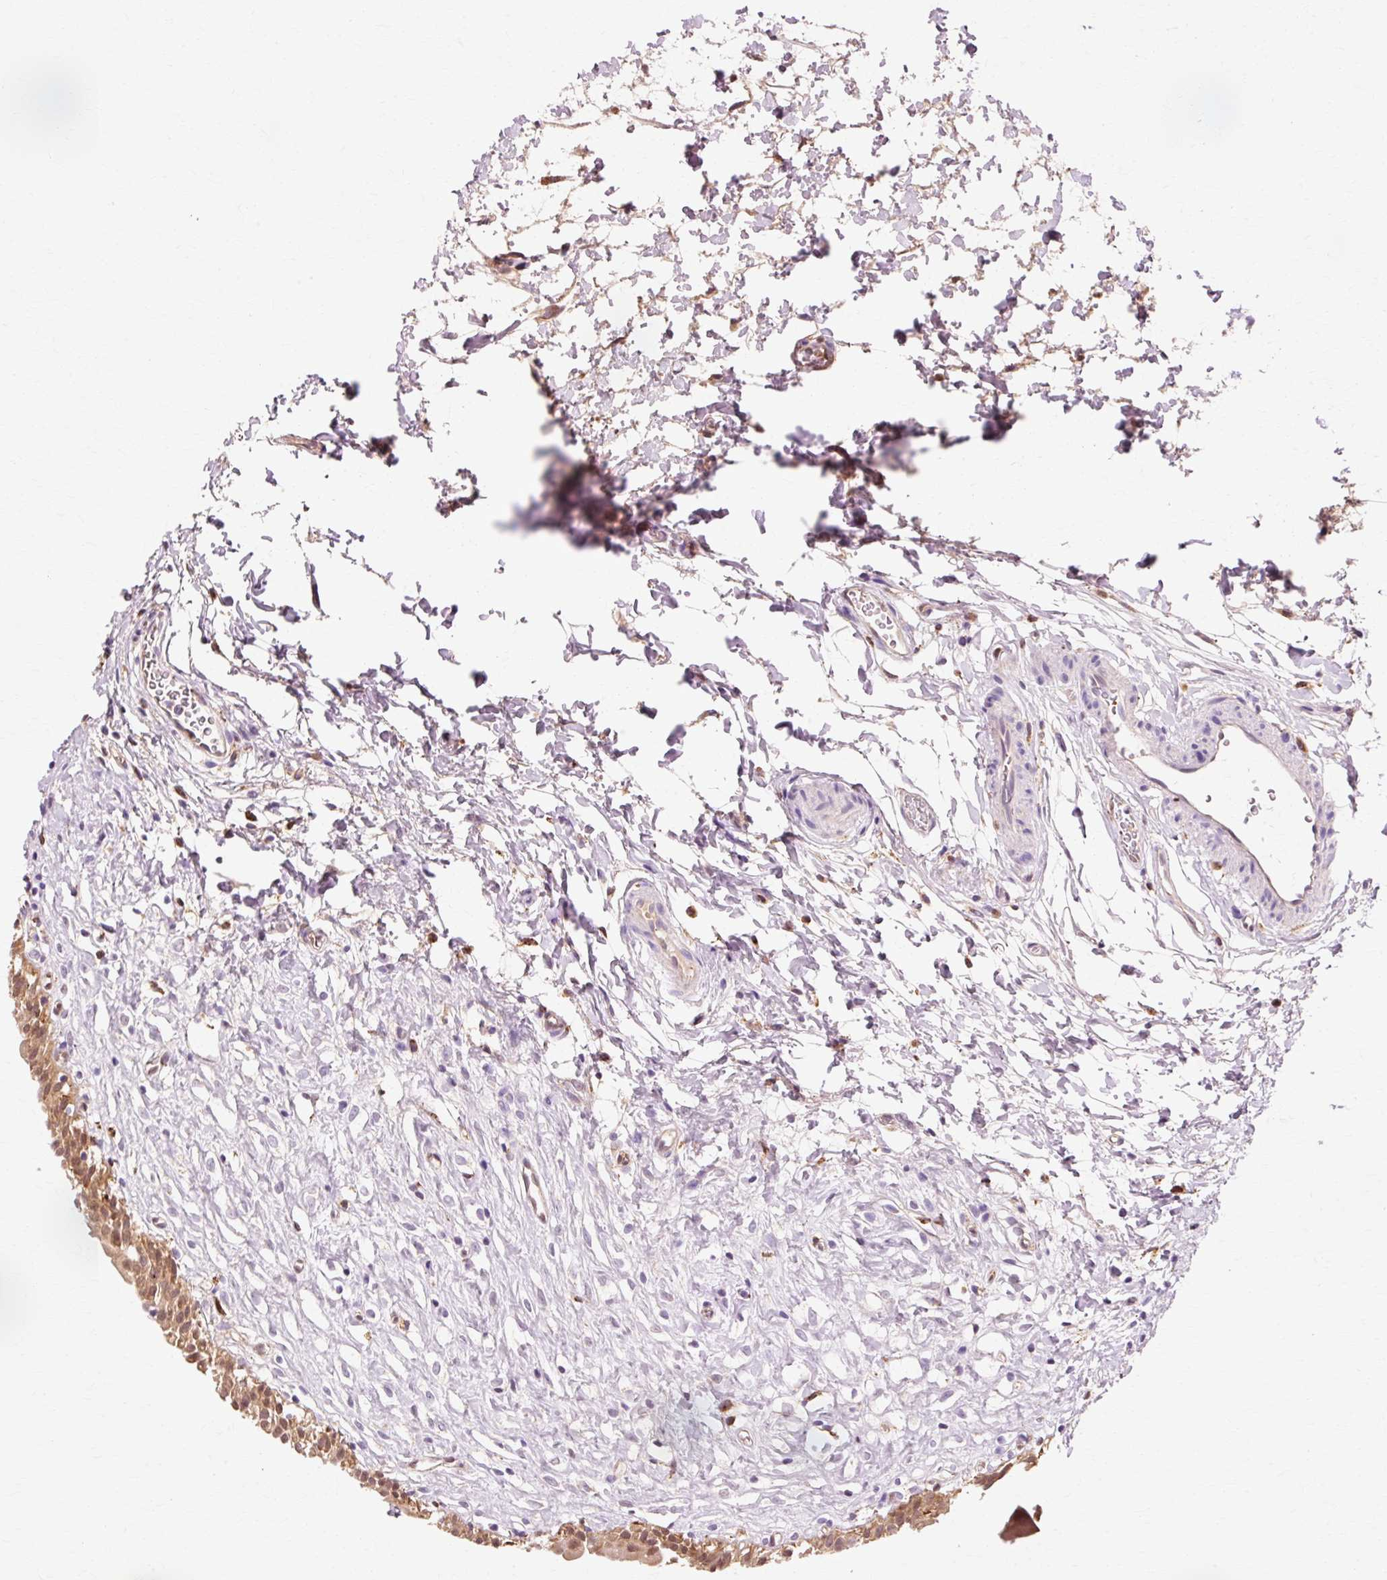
{"staining": {"intensity": "moderate", "quantity": ">75%", "location": "cytoplasmic/membranous,nuclear"}, "tissue": "urinary bladder", "cell_type": "Urothelial cells", "image_type": "normal", "snomed": [{"axis": "morphology", "description": "Normal tissue, NOS"}, {"axis": "topography", "description": "Urinary bladder"}], "caption": "Normal urinary bladder was stained to show a protein in brown. There is medium levels of moderate cytoplasmic/membranous,nuclear staining in approximately >75% of urothelial cells.", "gene": "GPX1", "patient": {"sex": "male", "age": 51}}